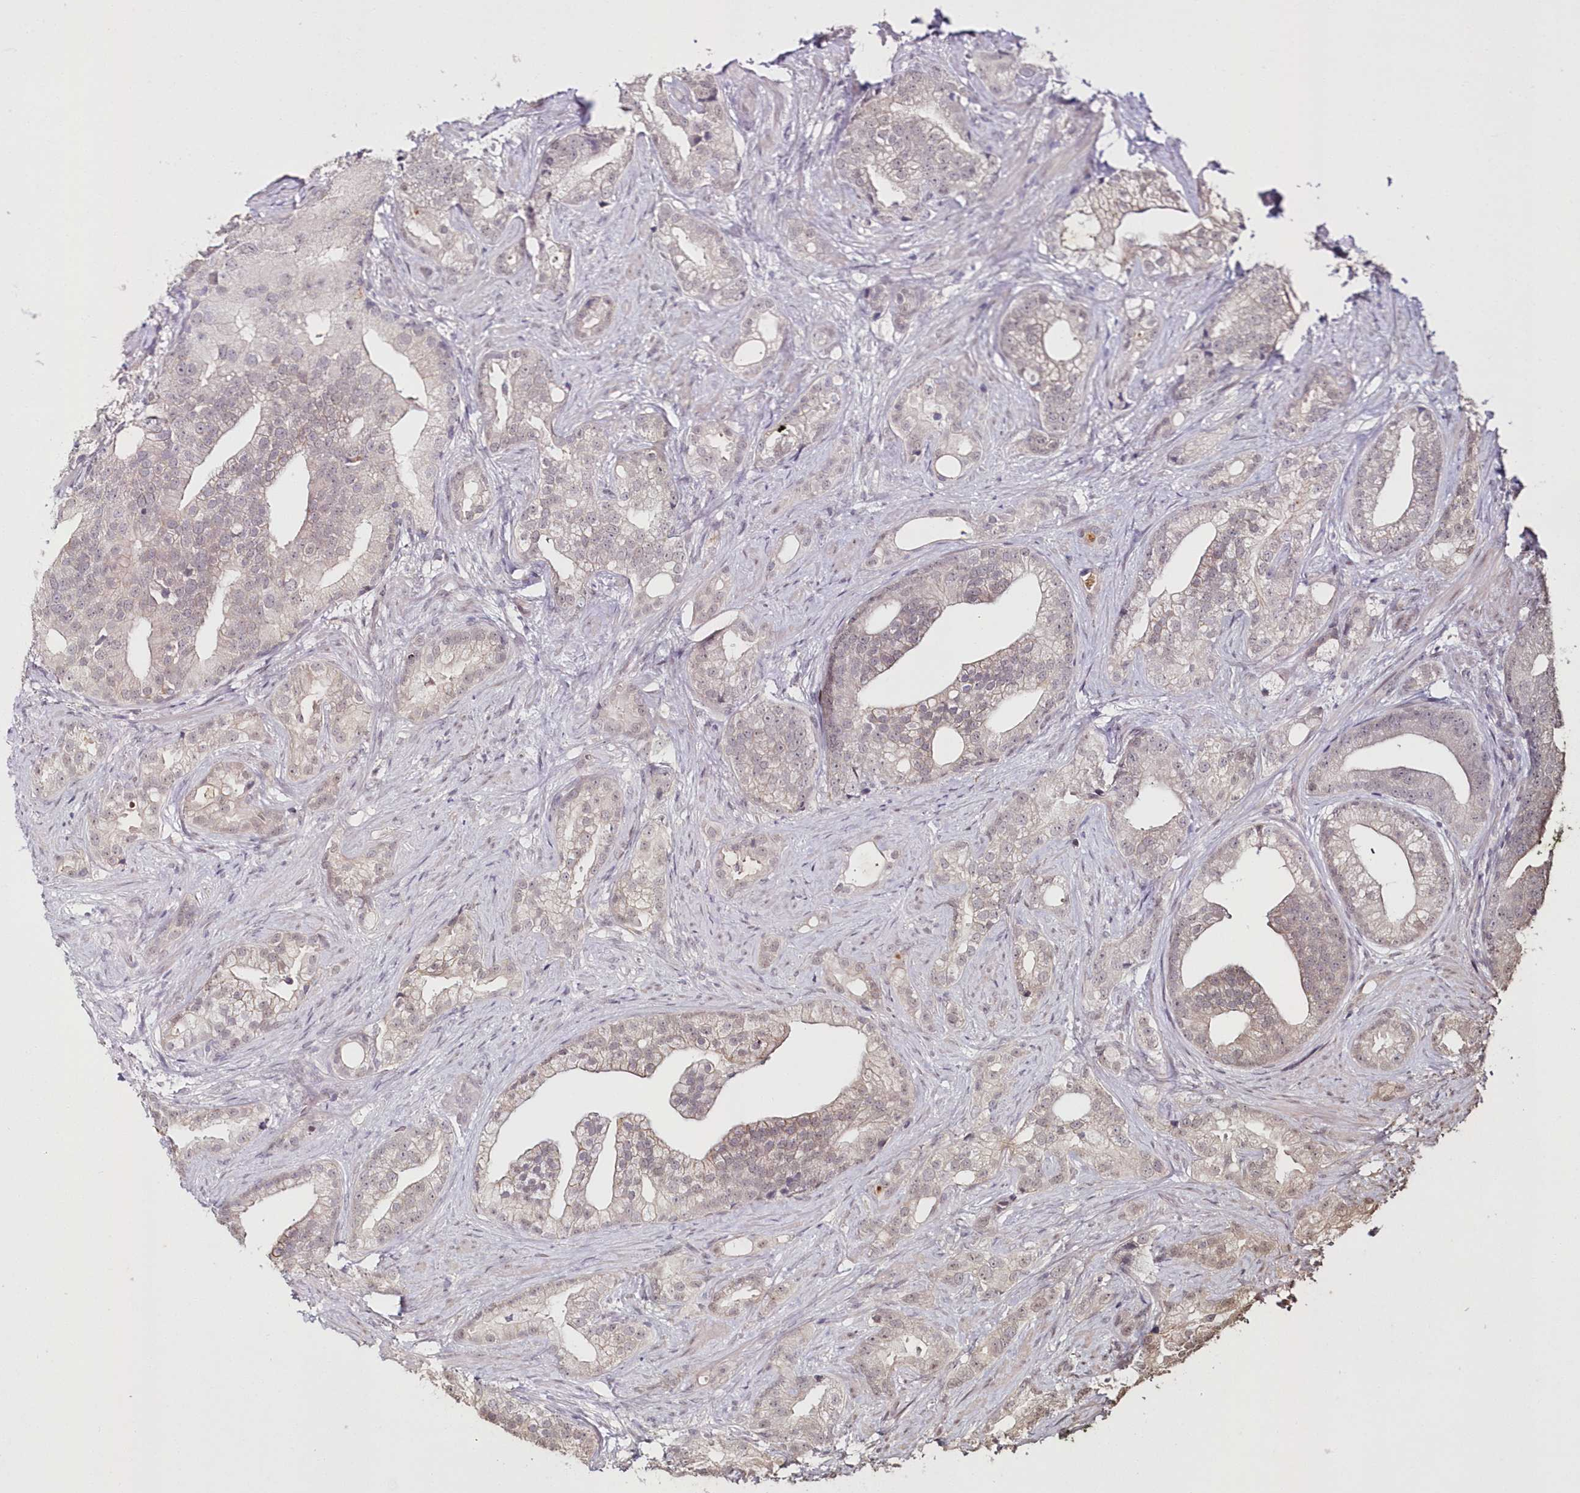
{"staining": {"intensity": "weak", "quantity": "25%-75%", "location": "cytoplasmic/membranous,nuclear"}, "tissue": "prostate cancer", "cell_type": "Tumor cells", "image_type": "cancer", "snomed": [{"axis": "morphology", "description": "Adenocarcinoma, Low grade"}, {"axis": "topography", "description": "Prostate"}], "caption": "About 25%-75% of tumor cells in human prostate cancer (adenocarcinoma (low-grade)) display weak cytoplasmic/membranous and nuclear protein expression as visualized by brown immunohistochemical staining.", "gene": "HYCC2", "patient": {"sex": "male", "age": 71}}